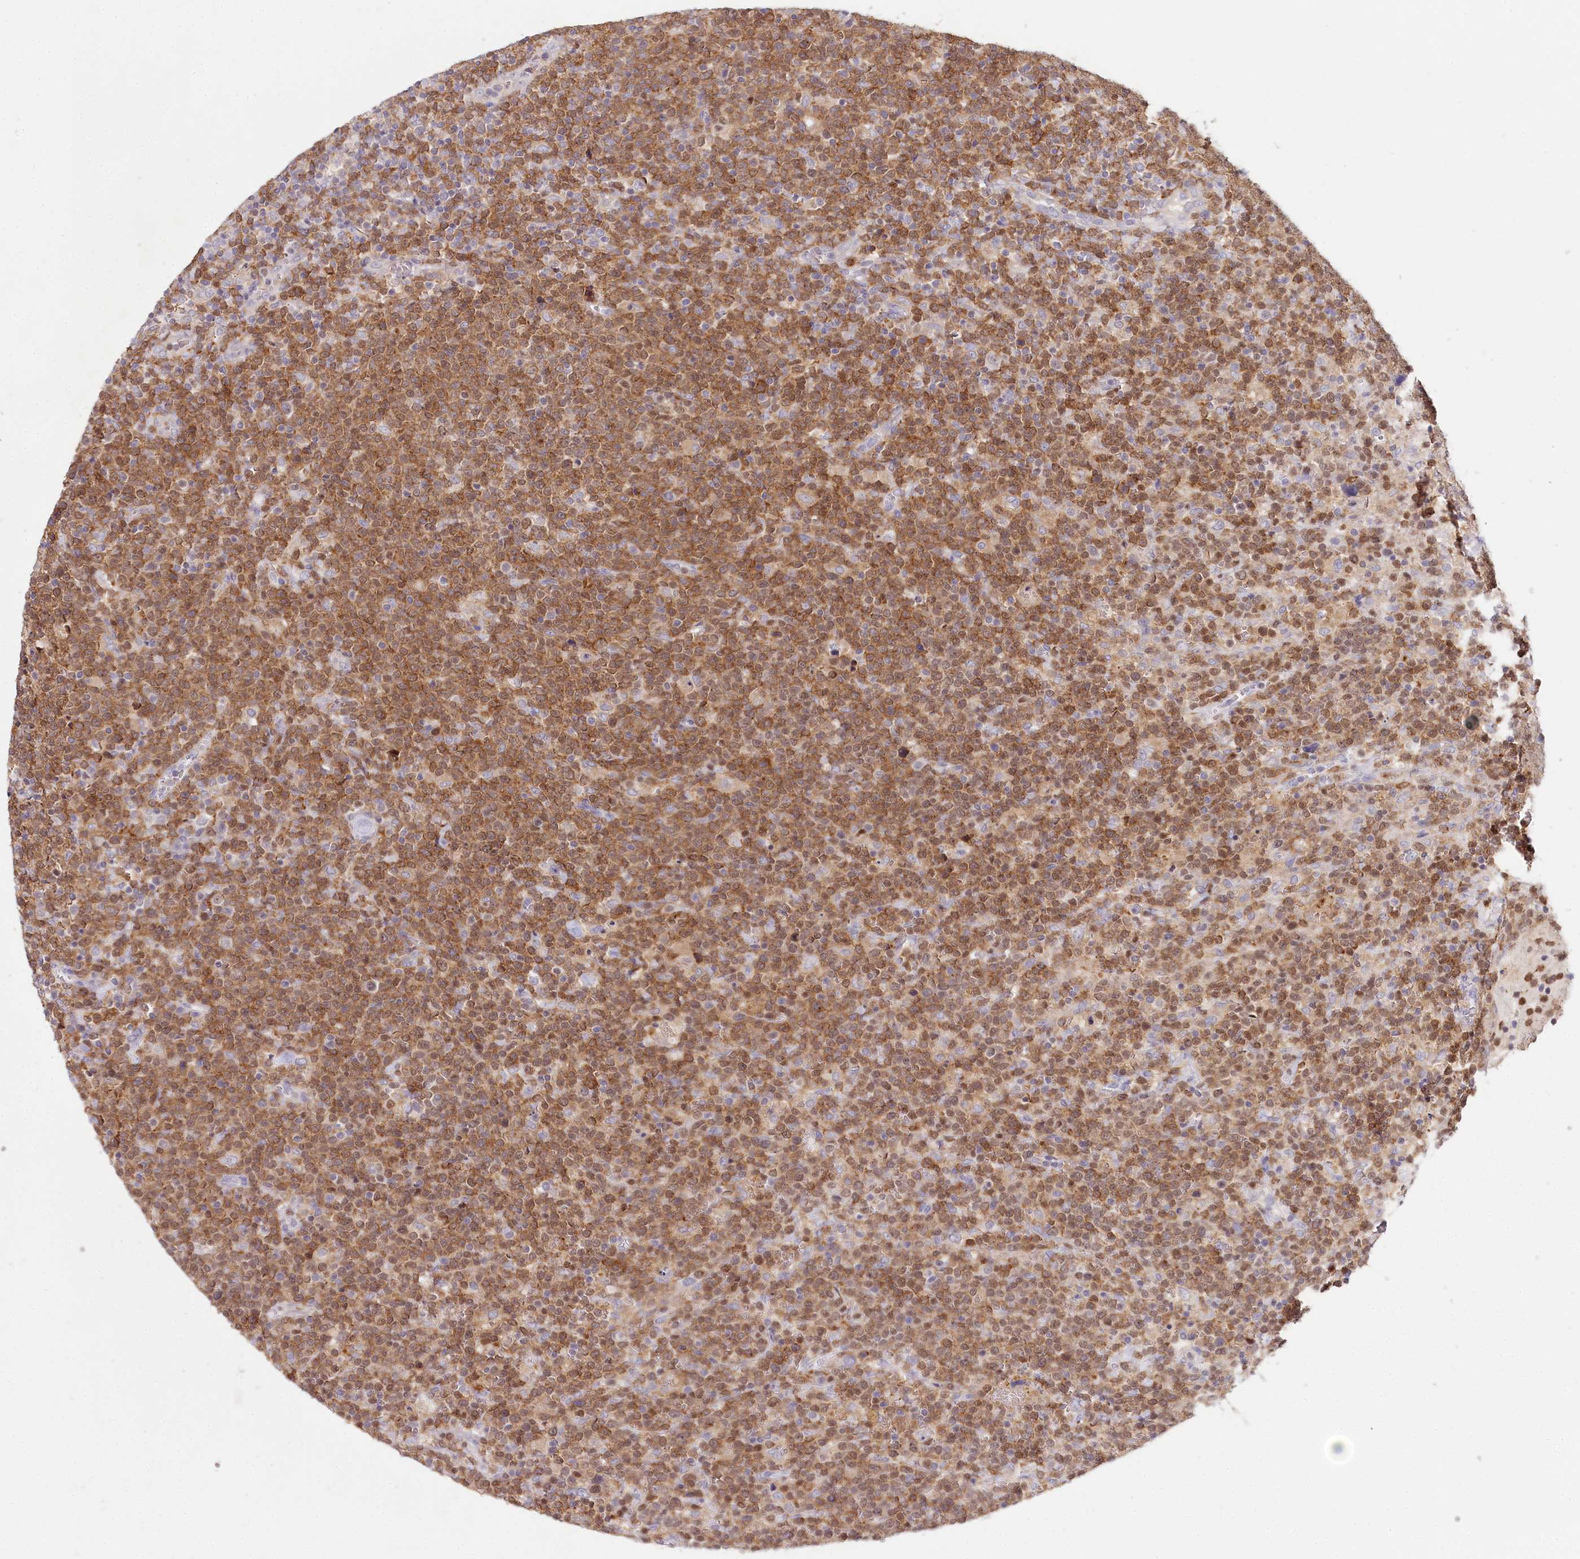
{"staining": {"intensity": "moderate", "quantity": ">75%", "location": "cytoplasmic/membranous"}, "tissue": "lymphoma", "cell_type": "Tumor cells", "image_type": "cancer", "snomed": [{"axis": "morphology", "description": "Malignant lymphoma, non-Hodgkin's type, High grade"}, {"axis": "topography", "description": "Lymph node"}], "caption": "IHC histopathology image of human malignant lymphoma, non-Hodgkin's type (high-grade) stained for a protein (brown), which exhibits medium levels of moderate cytoplasmic/membranous positivity in about >75% of tumor cells.", "gene": "DAPK1", "patient": {"sex": "male", "age": 61}}